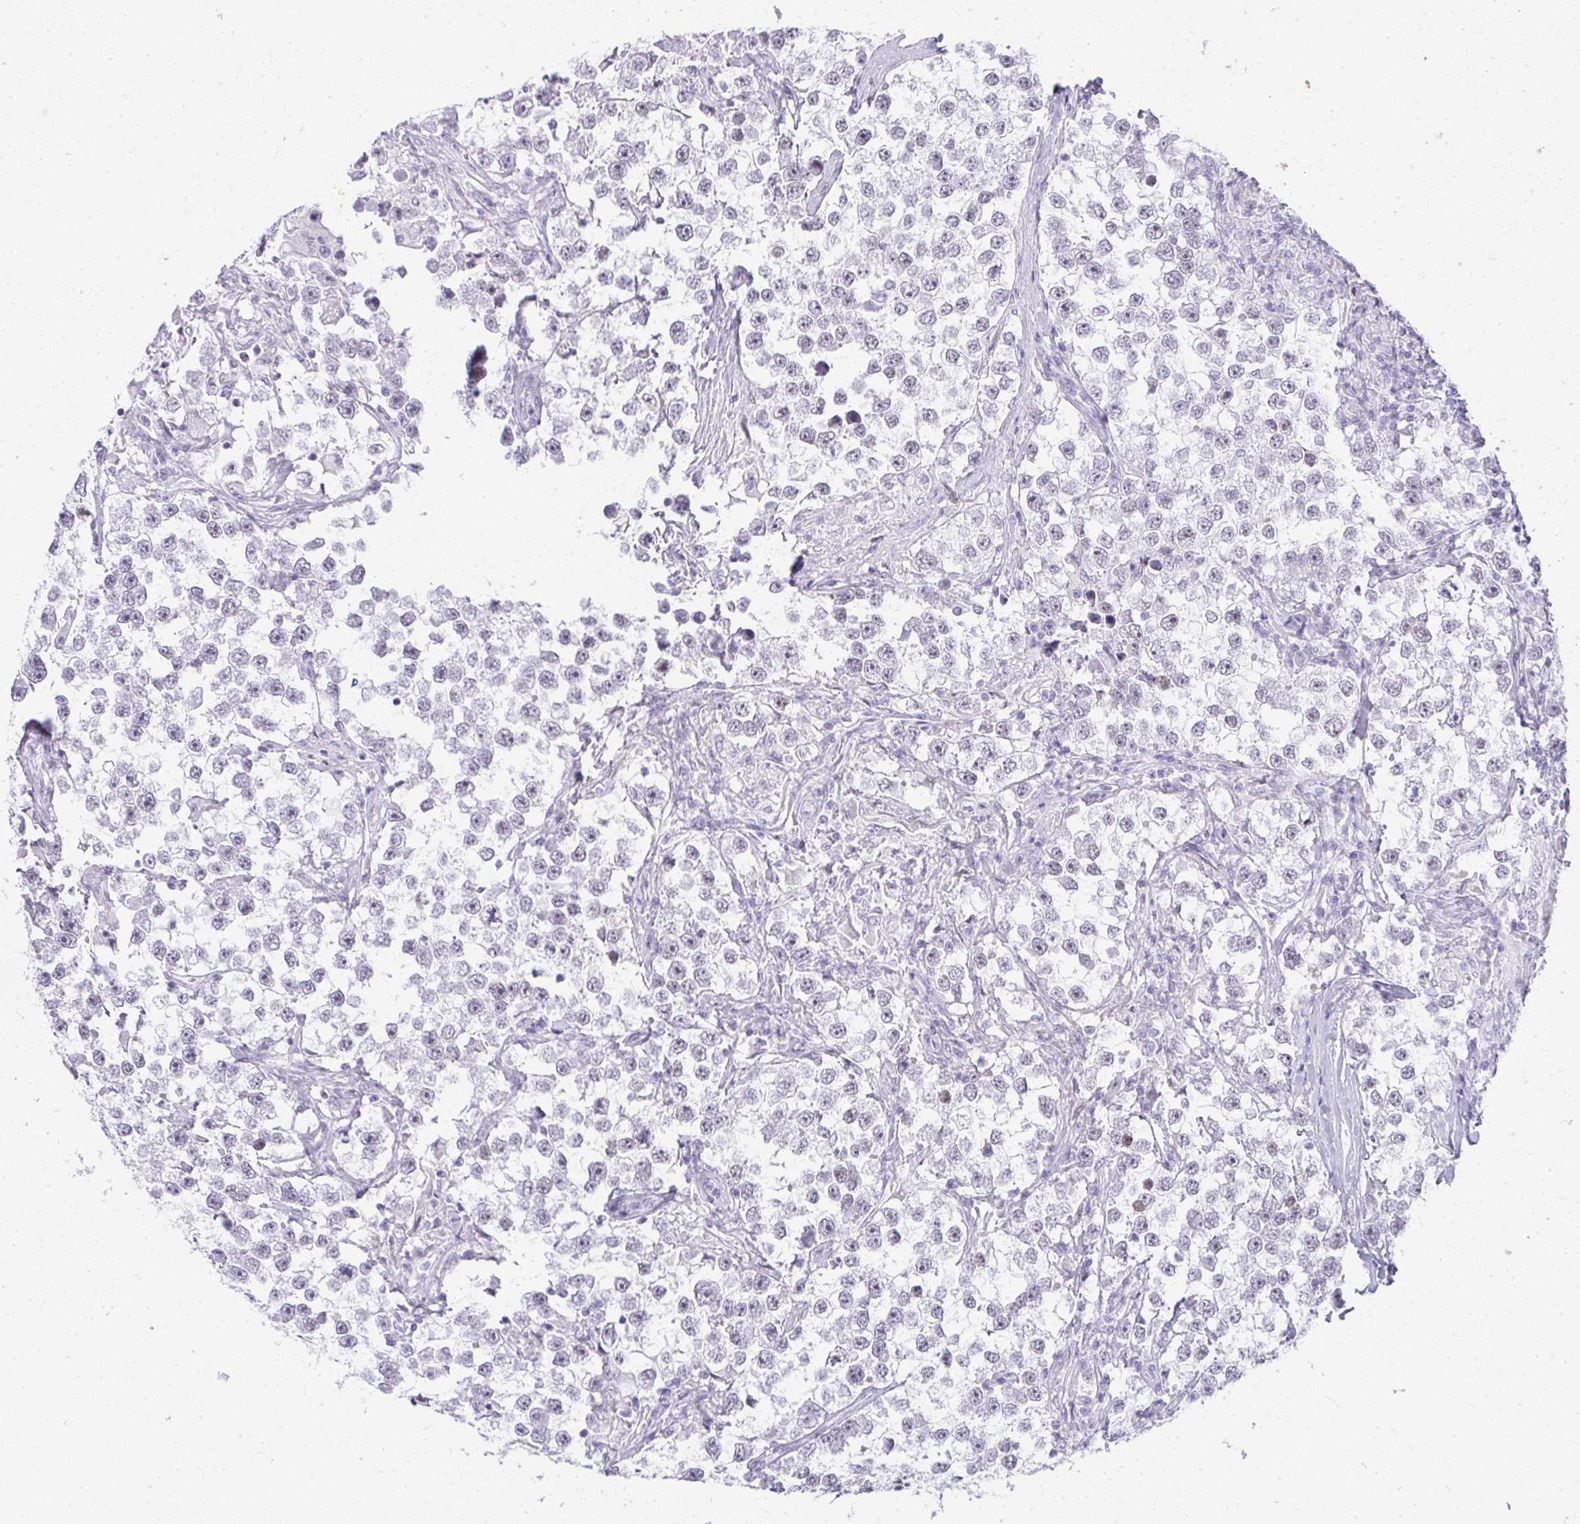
{"staining": {"intensity": "weak", "quantity": "<25%", "location": "nuclear"}, "tissue": "testis cancer", "cell_type": "Tumor cells", "image_type": "cancer", "snomed": [{"axis": "morphology", "description": "Seminoma, NOS"}, {"axis": "topography", "description": "Testis"}], "caption": "The histopathology image displays no staining of tumor cells in testis cancer (seminoma).", "gene": "PLA2G1B", "patient": {"sex": "male", "age": 46}}